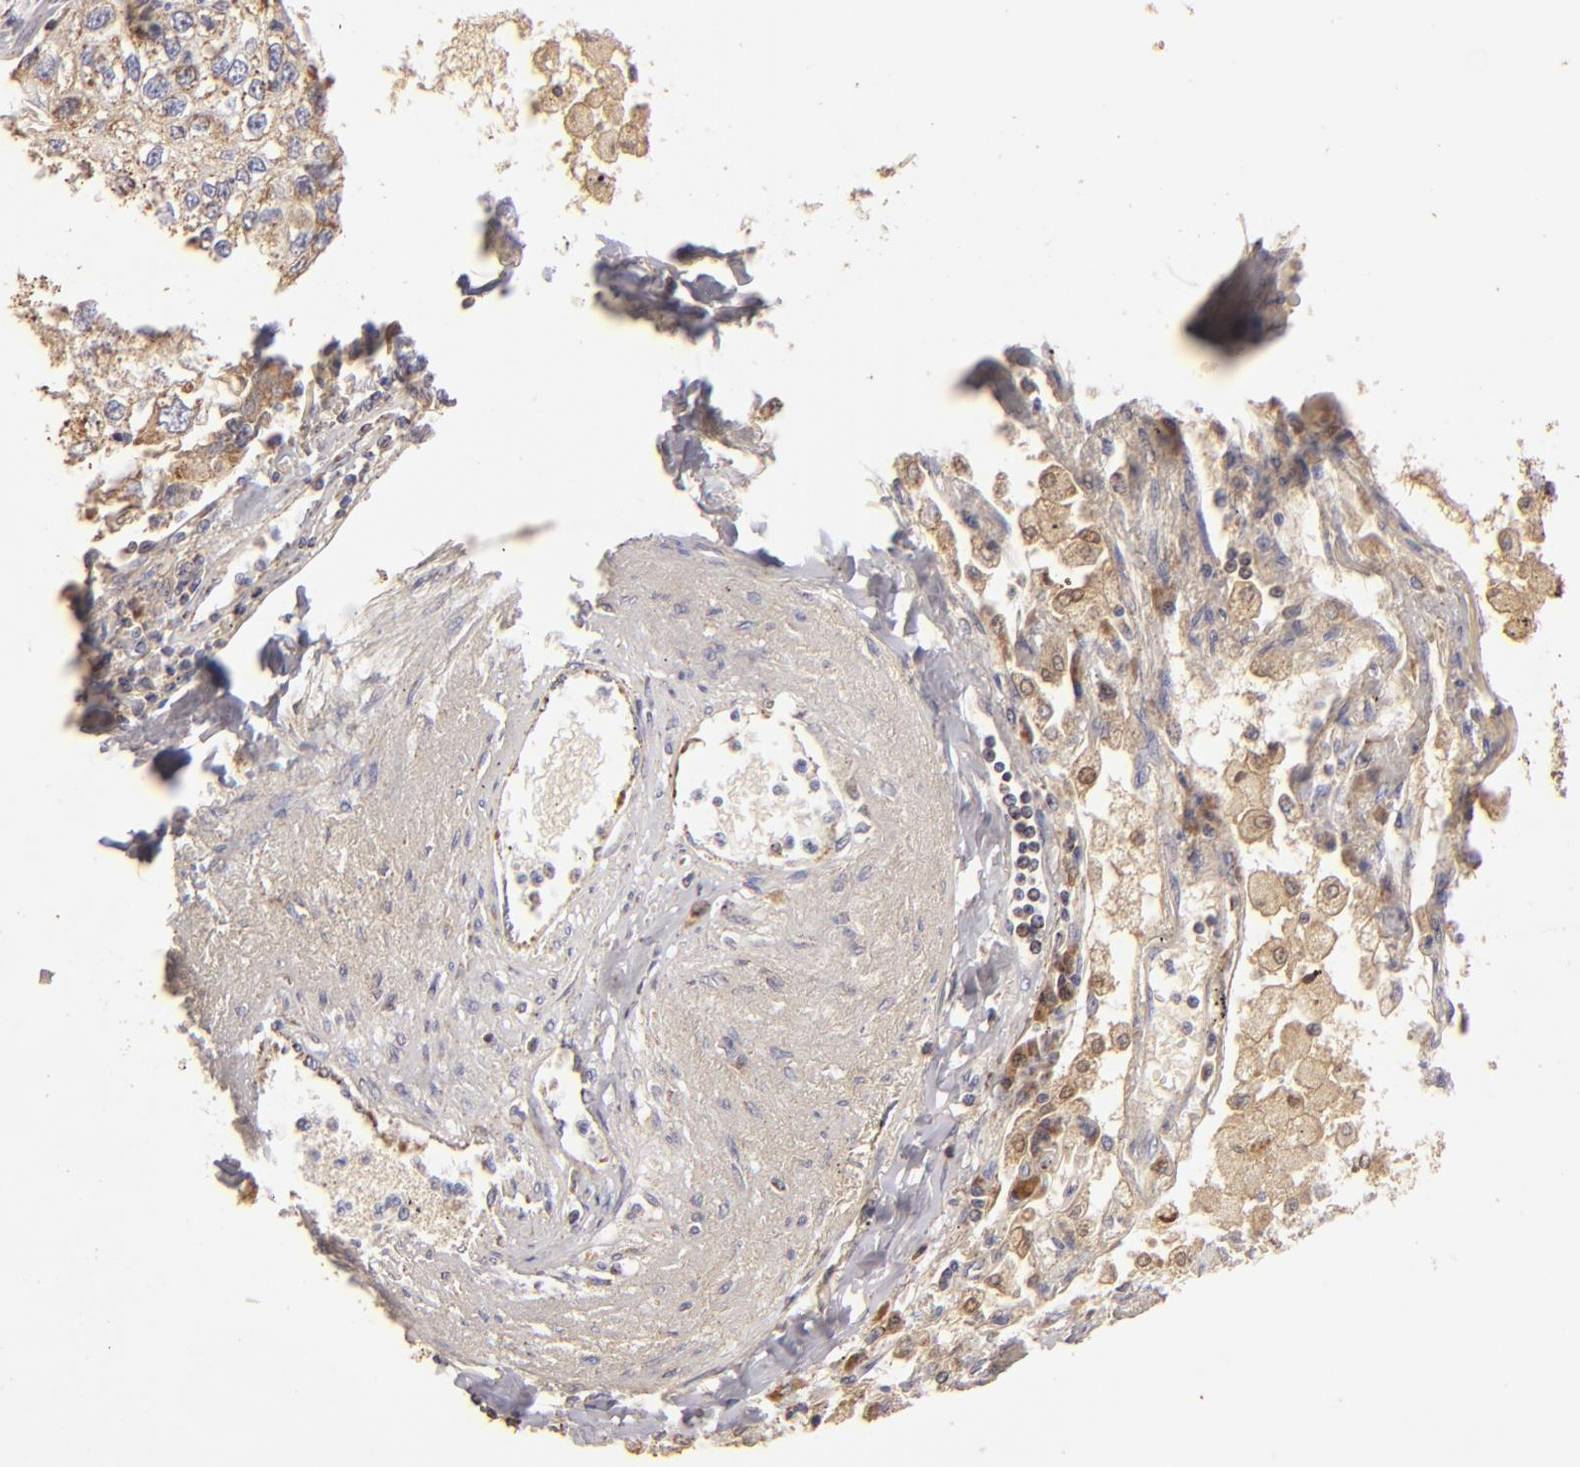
{"staining": {"intensity": "weak", "quantity": ">75%", "location": "cytoplasmic/membranous"}, "tissue": "lung cancer", "cell_type": "Tumor cells", "image_type": "cancer", "snomed": [{"axis": "morphology", "description": "Squamous cell carcinoma, NOS"}, {"axis": "topography", "description": "Lung"}], "caption": "Immunohistochemical staining of human lung cancer demonstrates weak cytoplasmic/membranous protein expression in about >75% of tumor cells. Ihc stains the protein in brown and the nuclei are stained blue.", "gene": "CFB", "patient": {"sex": "male", "age": 75}}